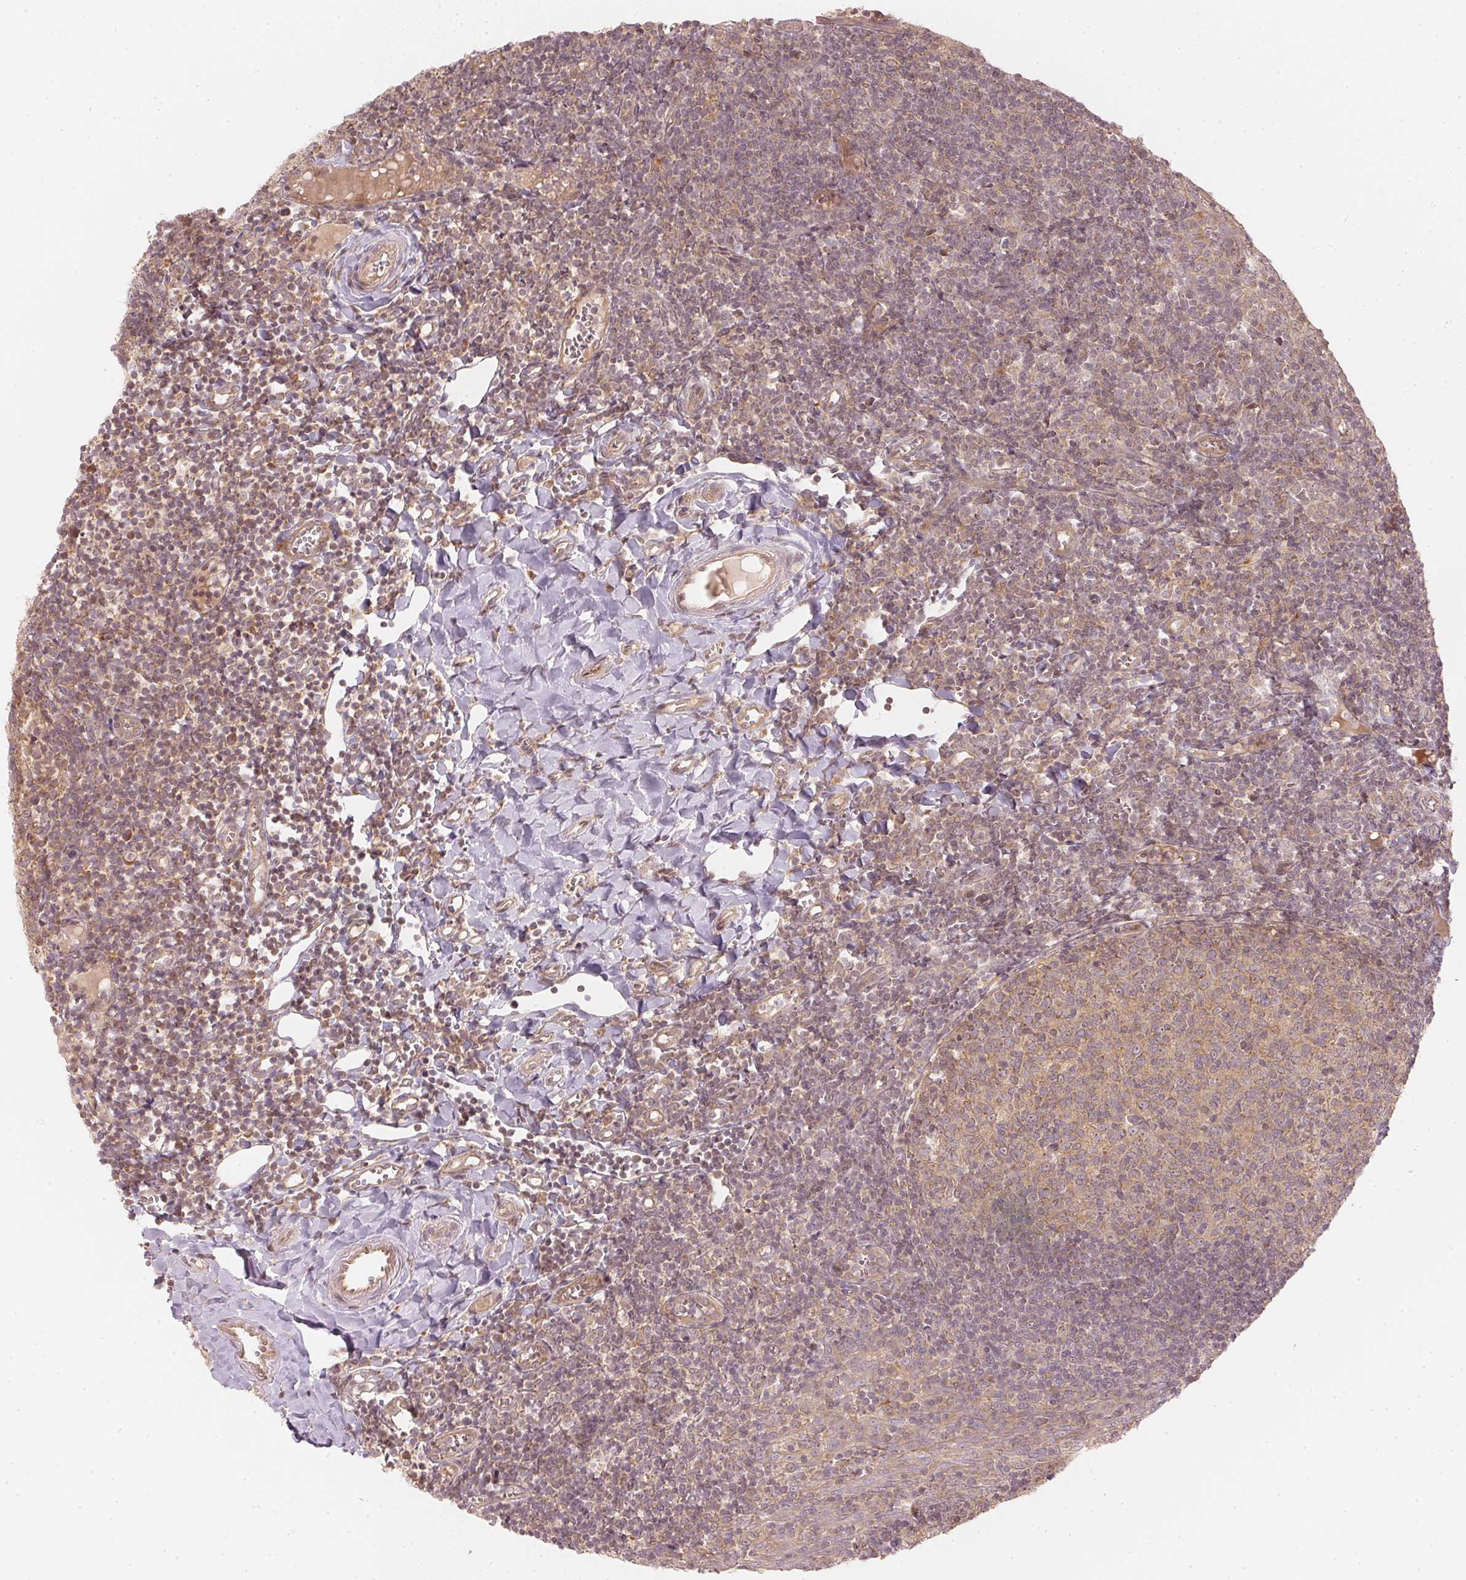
{"staining": {"intensity": "moderate", "quantity": ">75%", "location": "cytoplasmic/membranous"}, "tissue": "lymph node", "cell_type": "Germinal center cells", "image_type": "normal", "snomed": [{"axis": "morphology", "description": "Normal tissue, NOS"}, {"axis": "topography", "description": "Lymph node"}], "caption": "Immunohistochemical staining of normal lymph node demonstrates >75% levels of moderate cytoplasmic/membranous protein expression in about >75% of germinal center cells.", "gene": "WDR54", "patient": {"sex": "female", "age": 21}}